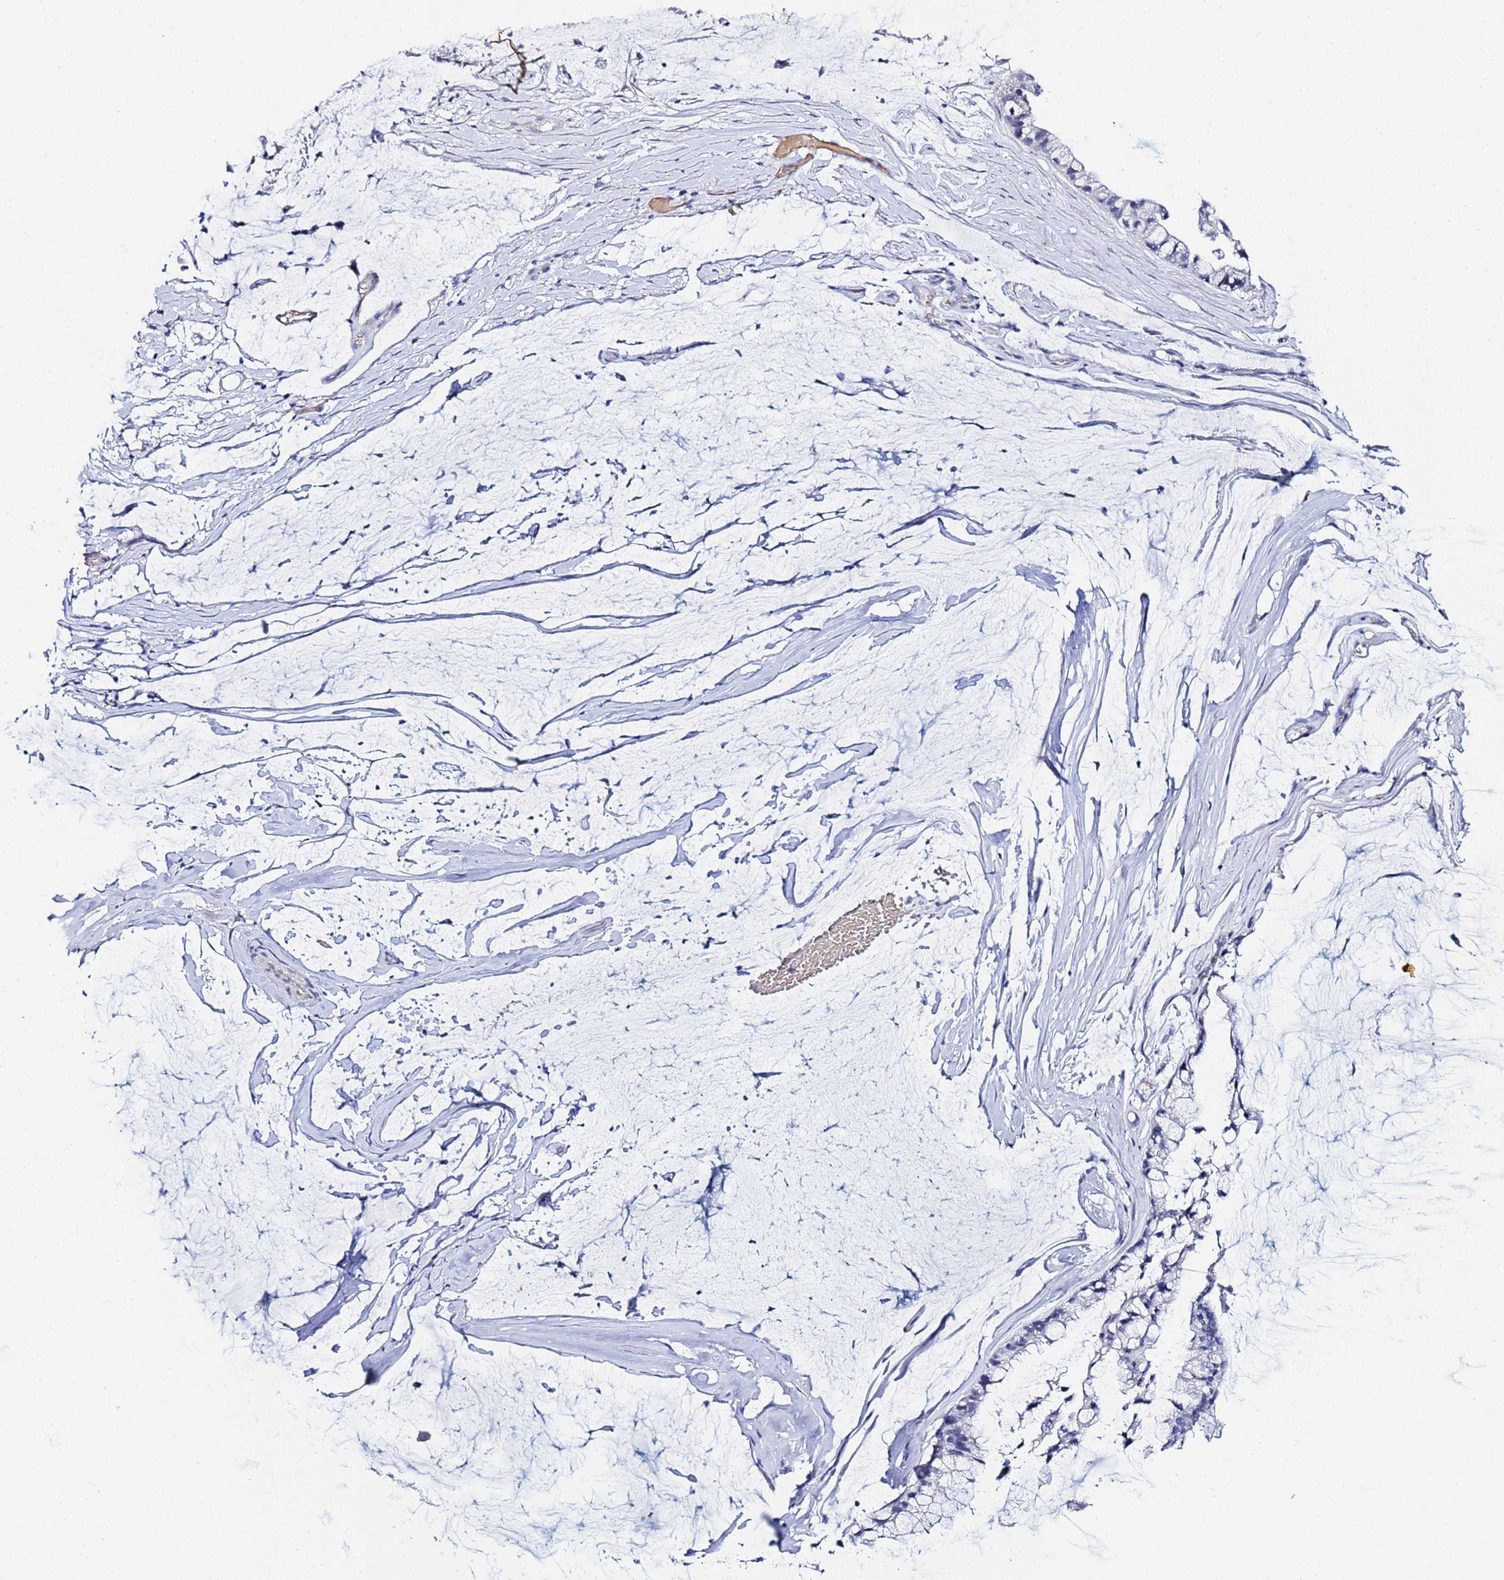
{"staining": {"intensity": "negative", "quantity": "none", "location": "none"}, "tissue": "ovarian cancer", "cell_type": "Tumor cells", "image_type": "cancer", "snomed": [{"axis": "morphology", "description": "Cystadenocarcinoma, mucinous, NOS"}, {"axis": "topography", "description": "Ovary"}], "caption": "The histopathology image shows no staining of tumor cells in ovarian mucinous cystadenocarcinoma.", "gene": "ZNF26", "patient": {"sex": "female", "age": 39}}